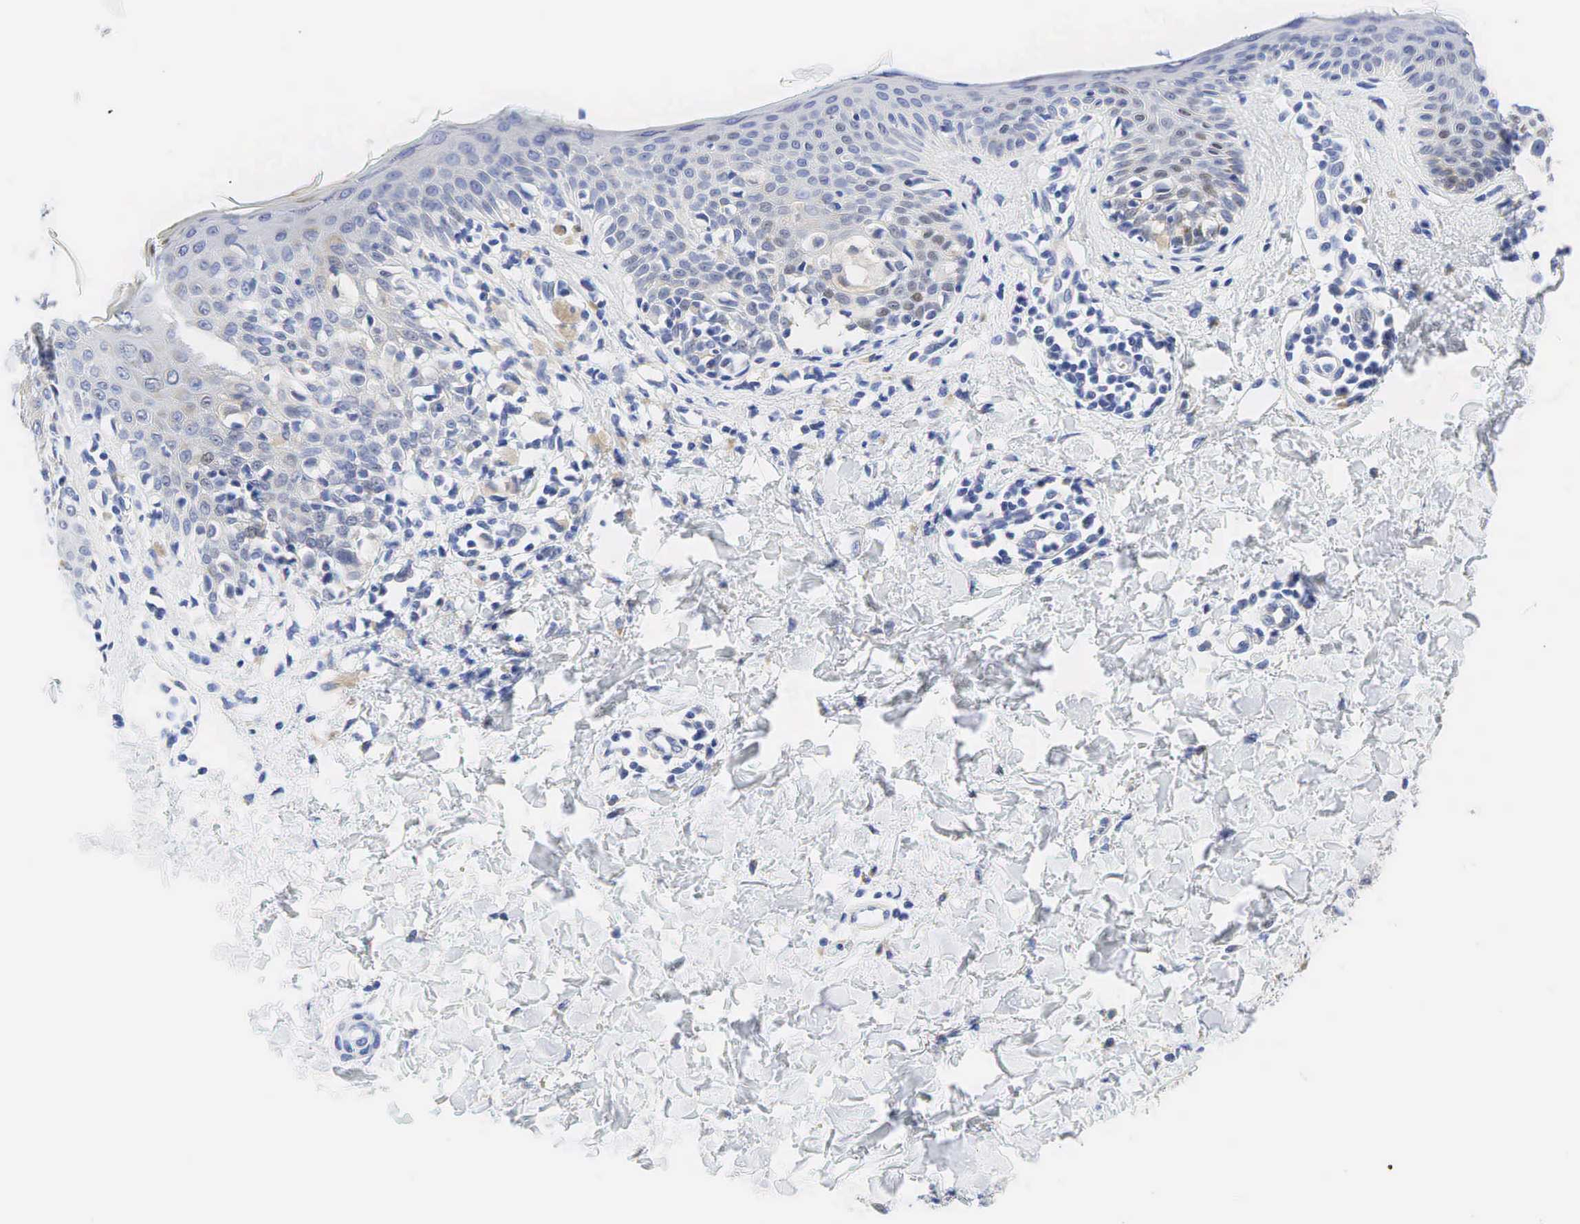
{"staining": {"intensity": "negative", "quantity": "none", "location": "none"}, "tissue": "melanoma", "cell_type": "Tumor cells", "image_type": "cancer", "snomed": [{"axis": "morphology", "description": "Malignant melanoma, NOS"}, {"axis": "topography", "description": "Skin"}], "caption": "This is a micrograph of immunohistochemistry staining of malignant melanoma, which shows no expression in tumor cells. (Stains: DAB immunohistochemistry with hematoxylin counter stain, Microscopy: brightfield microscopy at high magnification).", "gene": "AR", "patient": {"sex": "female", "age": 82}}